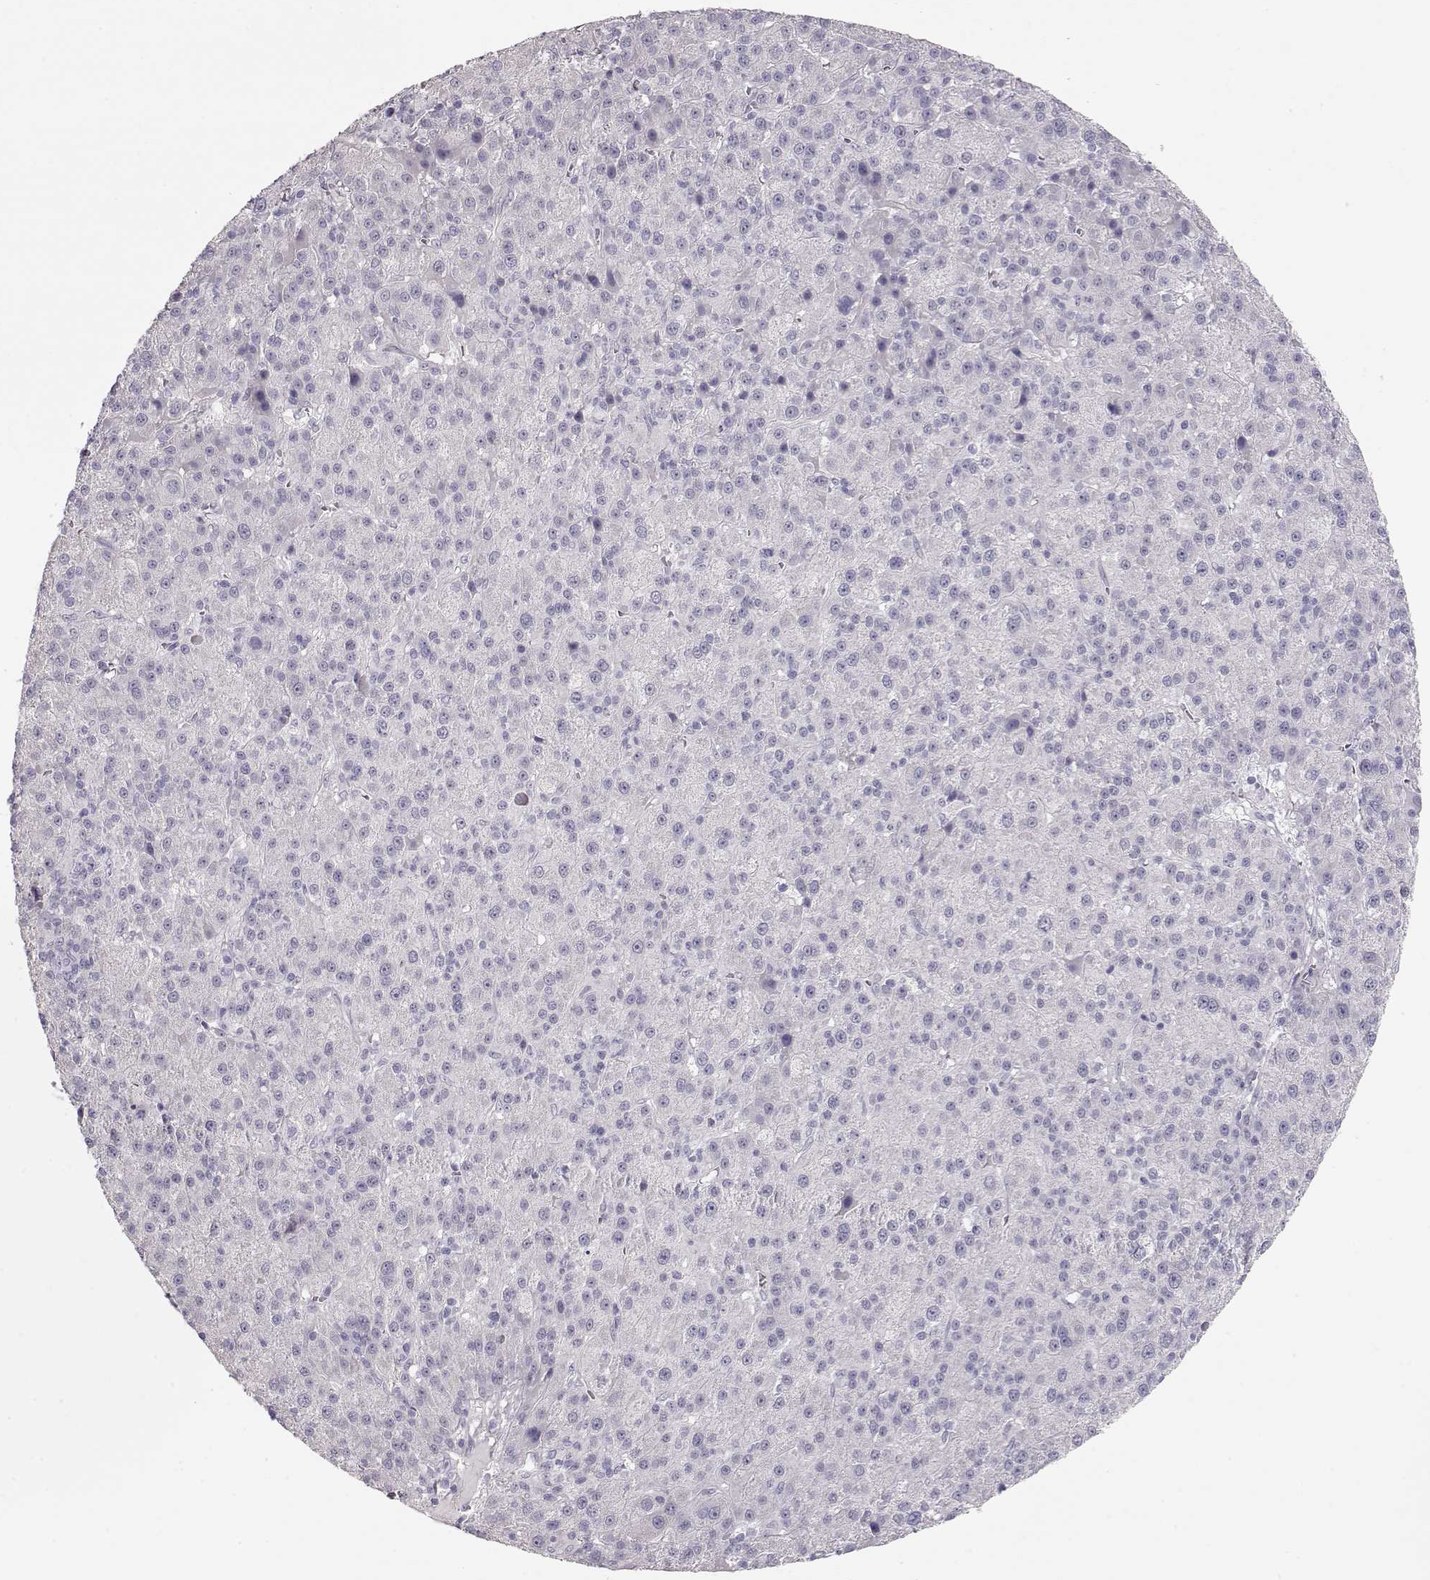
{"staining": {"intensity": "negative", "quantity": "none", "location": "none"}, "tissue": "liver cancer", "cell_type": "Tumor cells", "image_type": "cancer", "snomed": [{"axis": "morphology", "description": "Carcinoma, Hepatocellular, NOS"}, {"axis": "topography", "description": "Liver"}], "caption": "This photomicrograph is of liver cancer (hepatocellular carcinoma) stained with IHC to label a protein in brown with the nuclei are counter-stained blue. There is no staining in tumor cells.", "gene": "SLC18A1", "patient": {"sex": "female", "age": 60}}